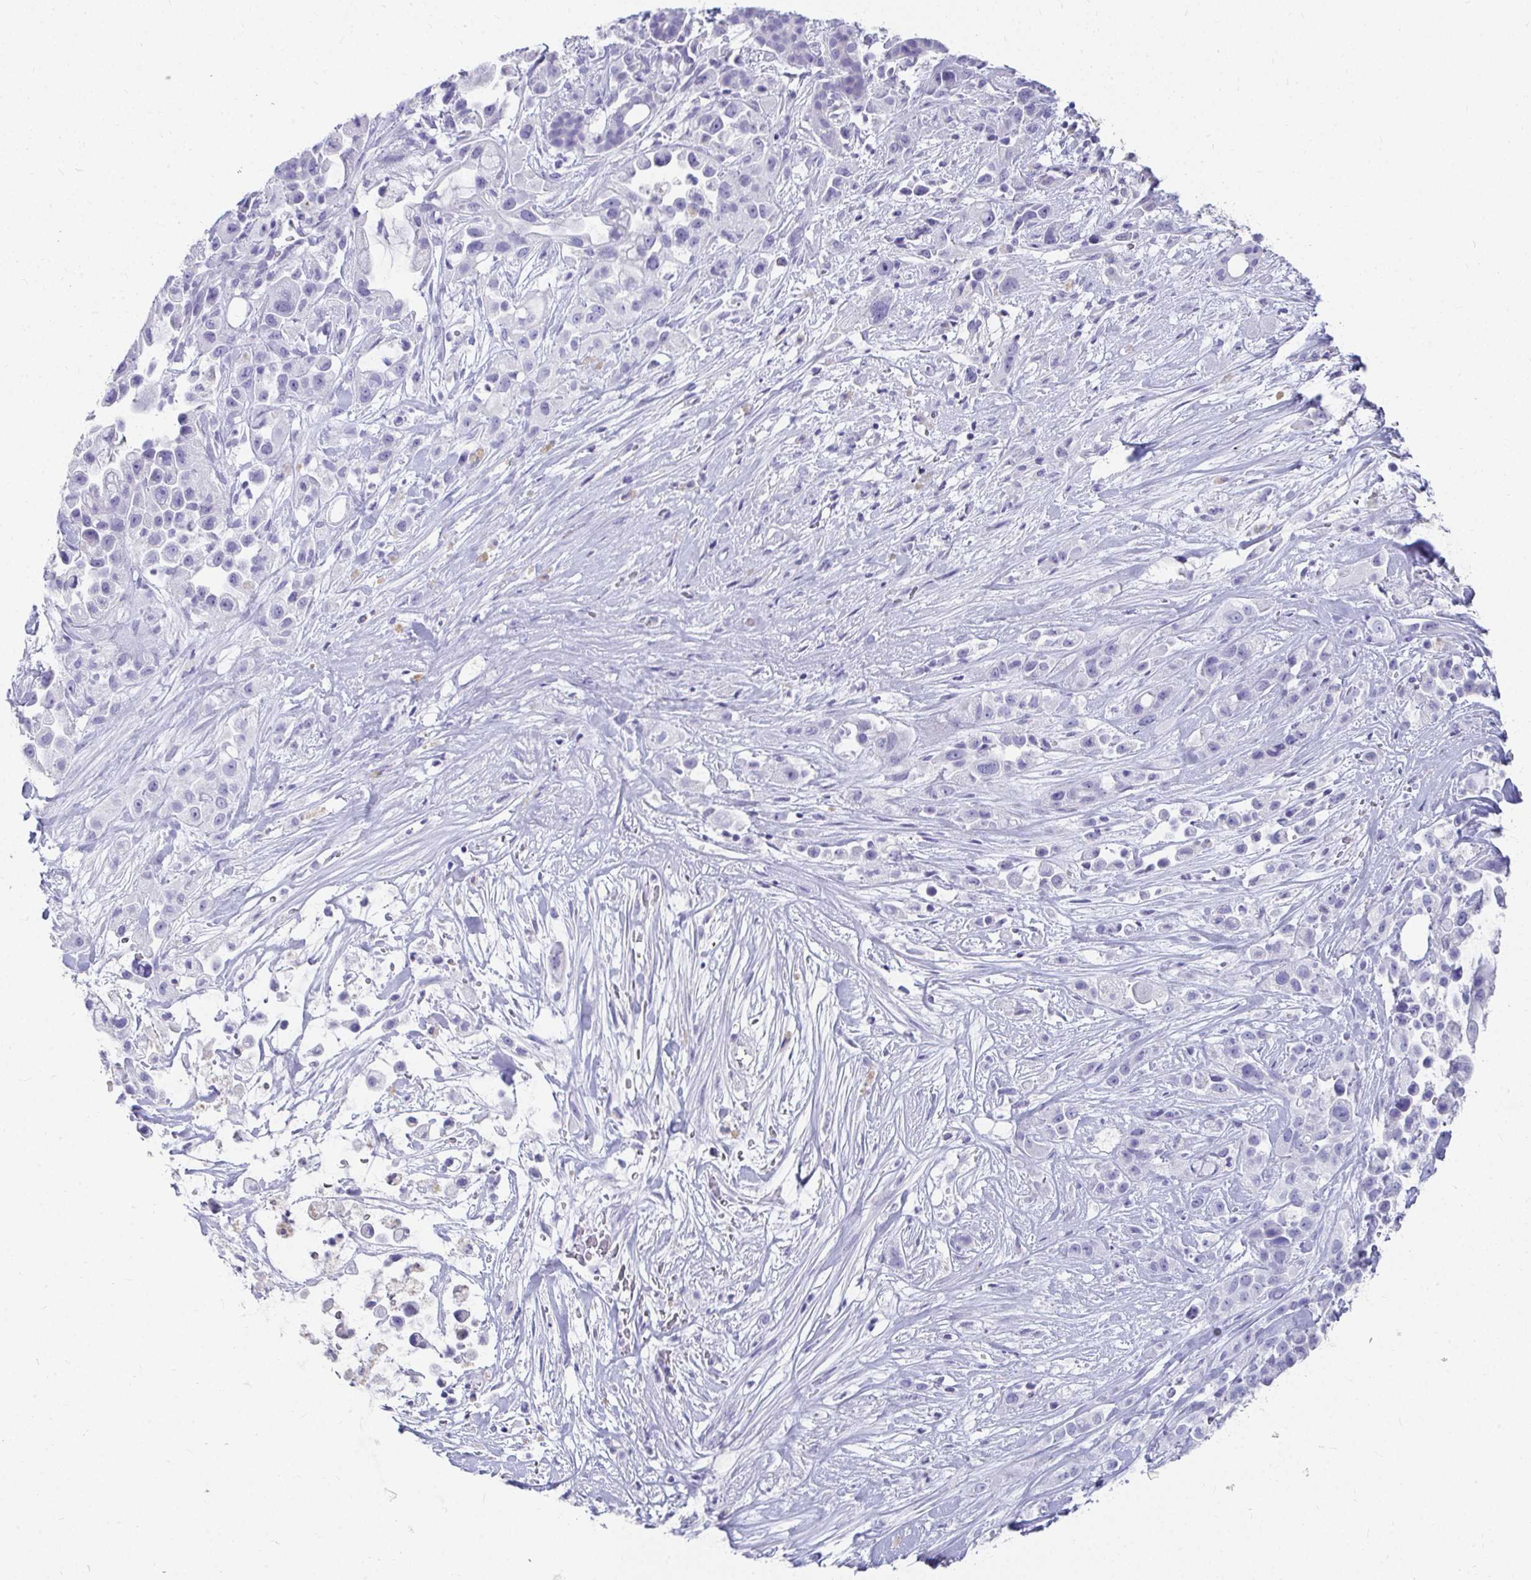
{"staining": {"intensity": "negative", "quantity": "none", "location": "none"}, "tissue": "pancreatic cancer", "cell_type": "Tumor cells", "image_type": "cancer", "snomed": [{"axis": "morphology", "description": "Adenocarcinoma, NOS"}, {"axis": "topography", "description": "Pancreas"}], "caption": "Immunohistochemistry image of adenocarcinoma (pancreatic) stained for a protein (brown), which displays no expression in tumor cells.", "gene": "DPEP3", "patient": {"sex": "male", "age": 44}}